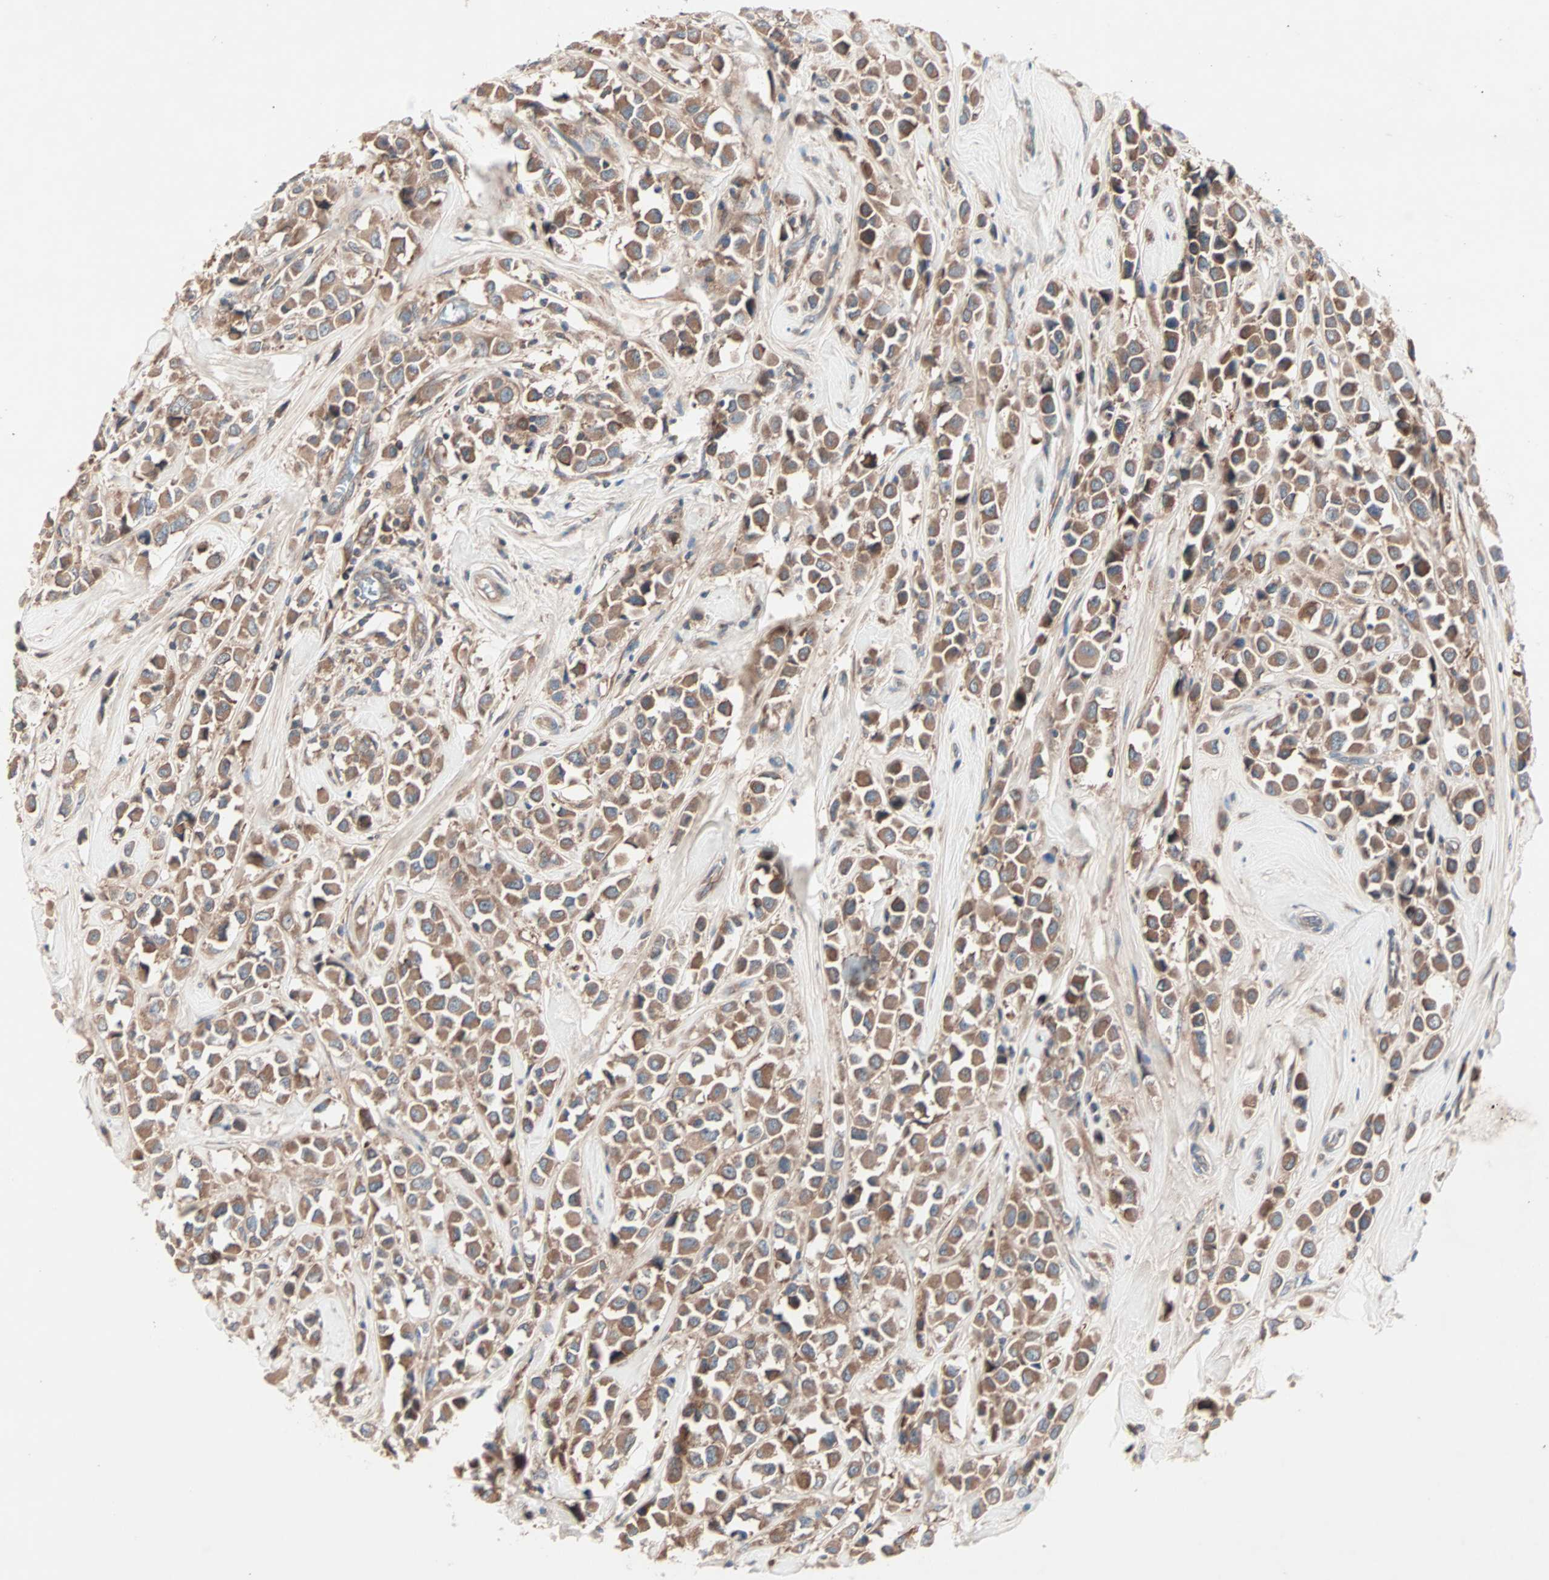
{"staining": {"intensity": "moderate", "quantity": ">75%", "location": "cytoplasmic/membranous"}, "tissue": "breast cancer", "cell_type": "Tumor cells", "image_type": "cancer", "snomed": [{"axis": "morphology", "description": "Duct carcinoma"}, {"axis": "topography", "description": "Breast"}], "caption": "Human breast invasive ductal carcinoma stained with a brown dye reveals moderate cytoplasmic/membranous positive staining in about >75% of tumor cells.", "gene": "CAD", "patient": {"sex": "female", "age": 61}}